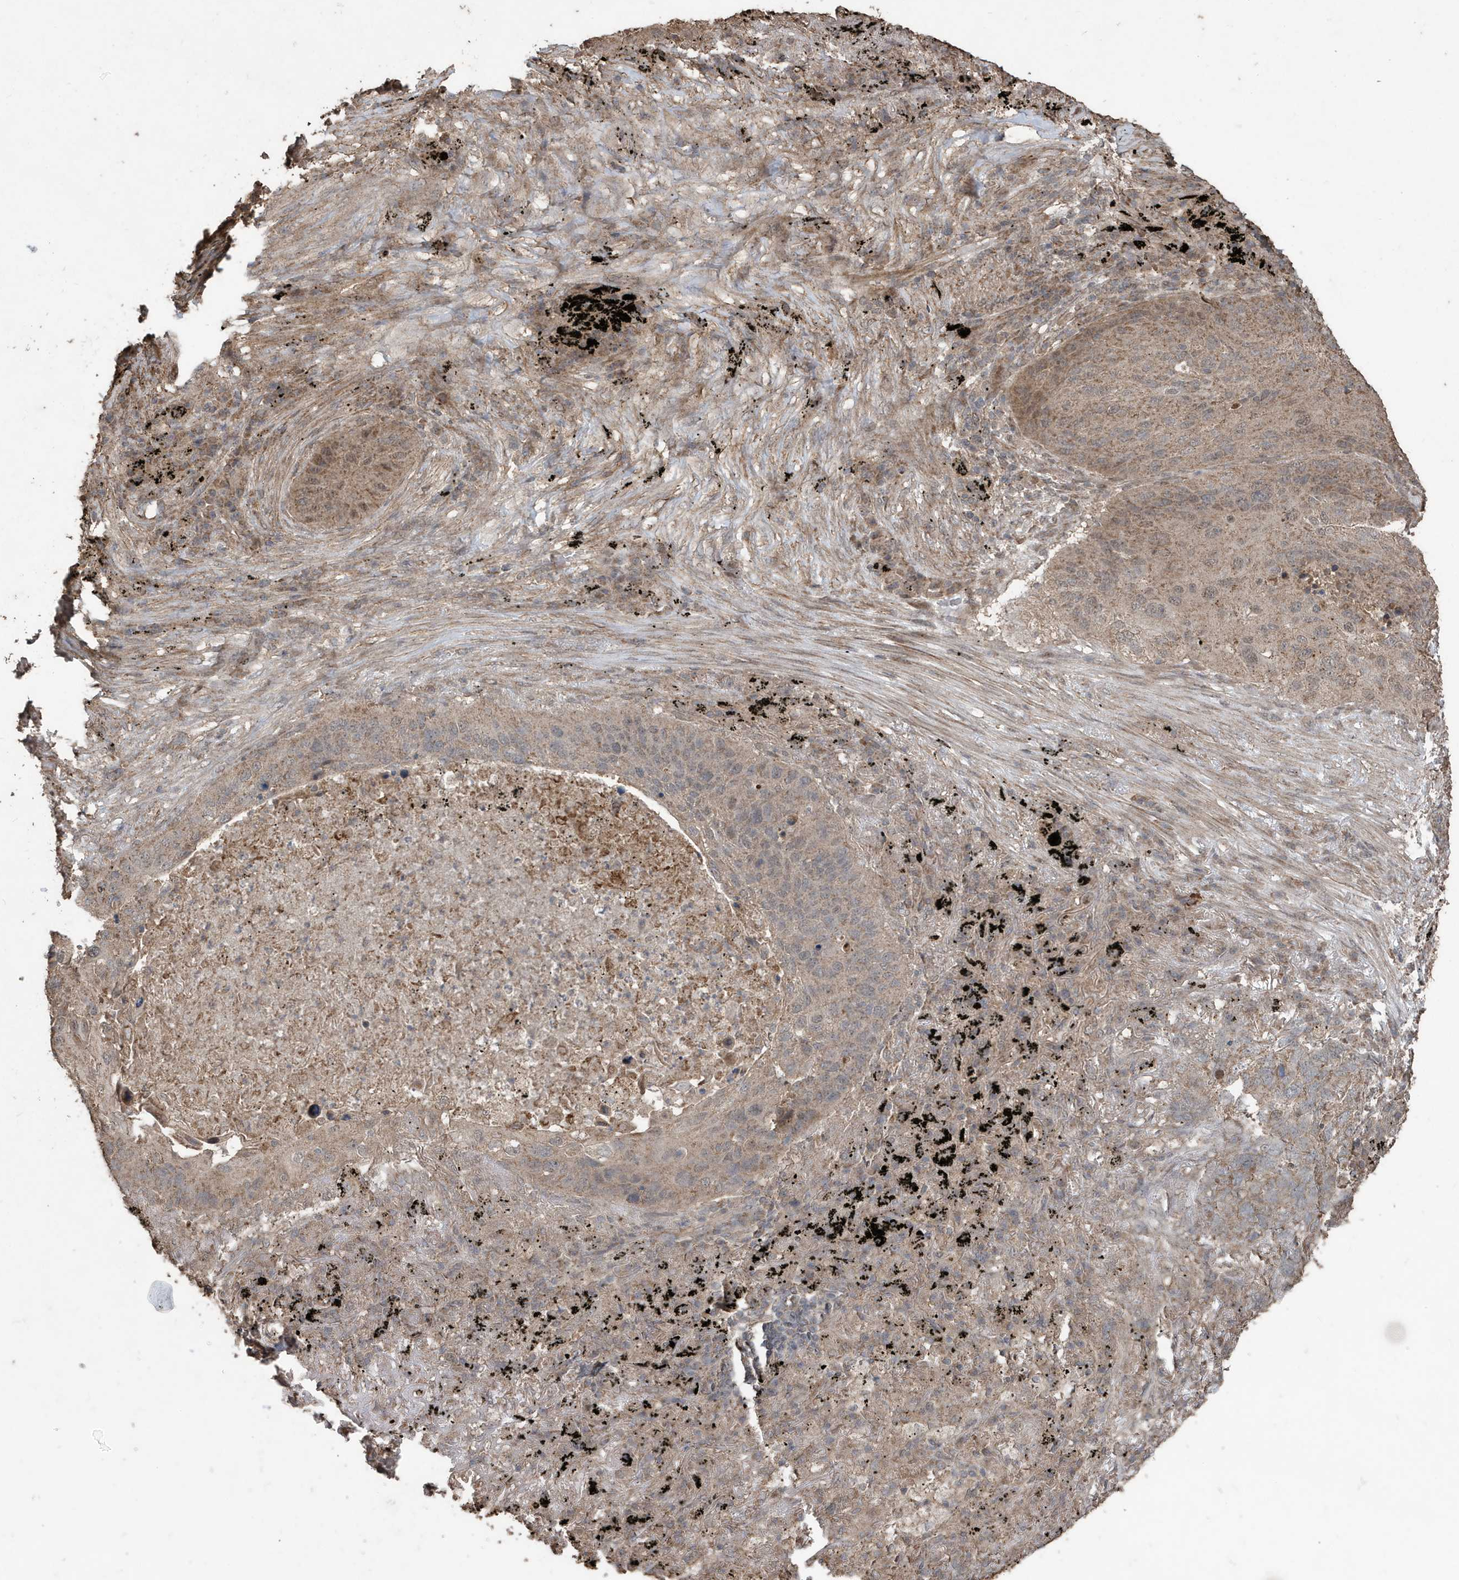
{"staining": {"intensity": "moderate", "quantity": ">75%", "location": "cytoplasmic/membranous"}, "tissue": "lung cancer", "cell_type": "Tumor cells", "image_type": "cancer", "snomed": [{"axis": "morphology", "description": "Squamous cell carcinoma, NOS"}, {"axis": "topography", "description": "Lung"}], "caption": "Lung cancer was stained to show a protein in brown. There is medium levels of moderate cytoplasmic/membranous positivity in approximately >75% of tumor cells.", "gene": "PAXBP1", "patient": {"sex": "female", "age": 63}}